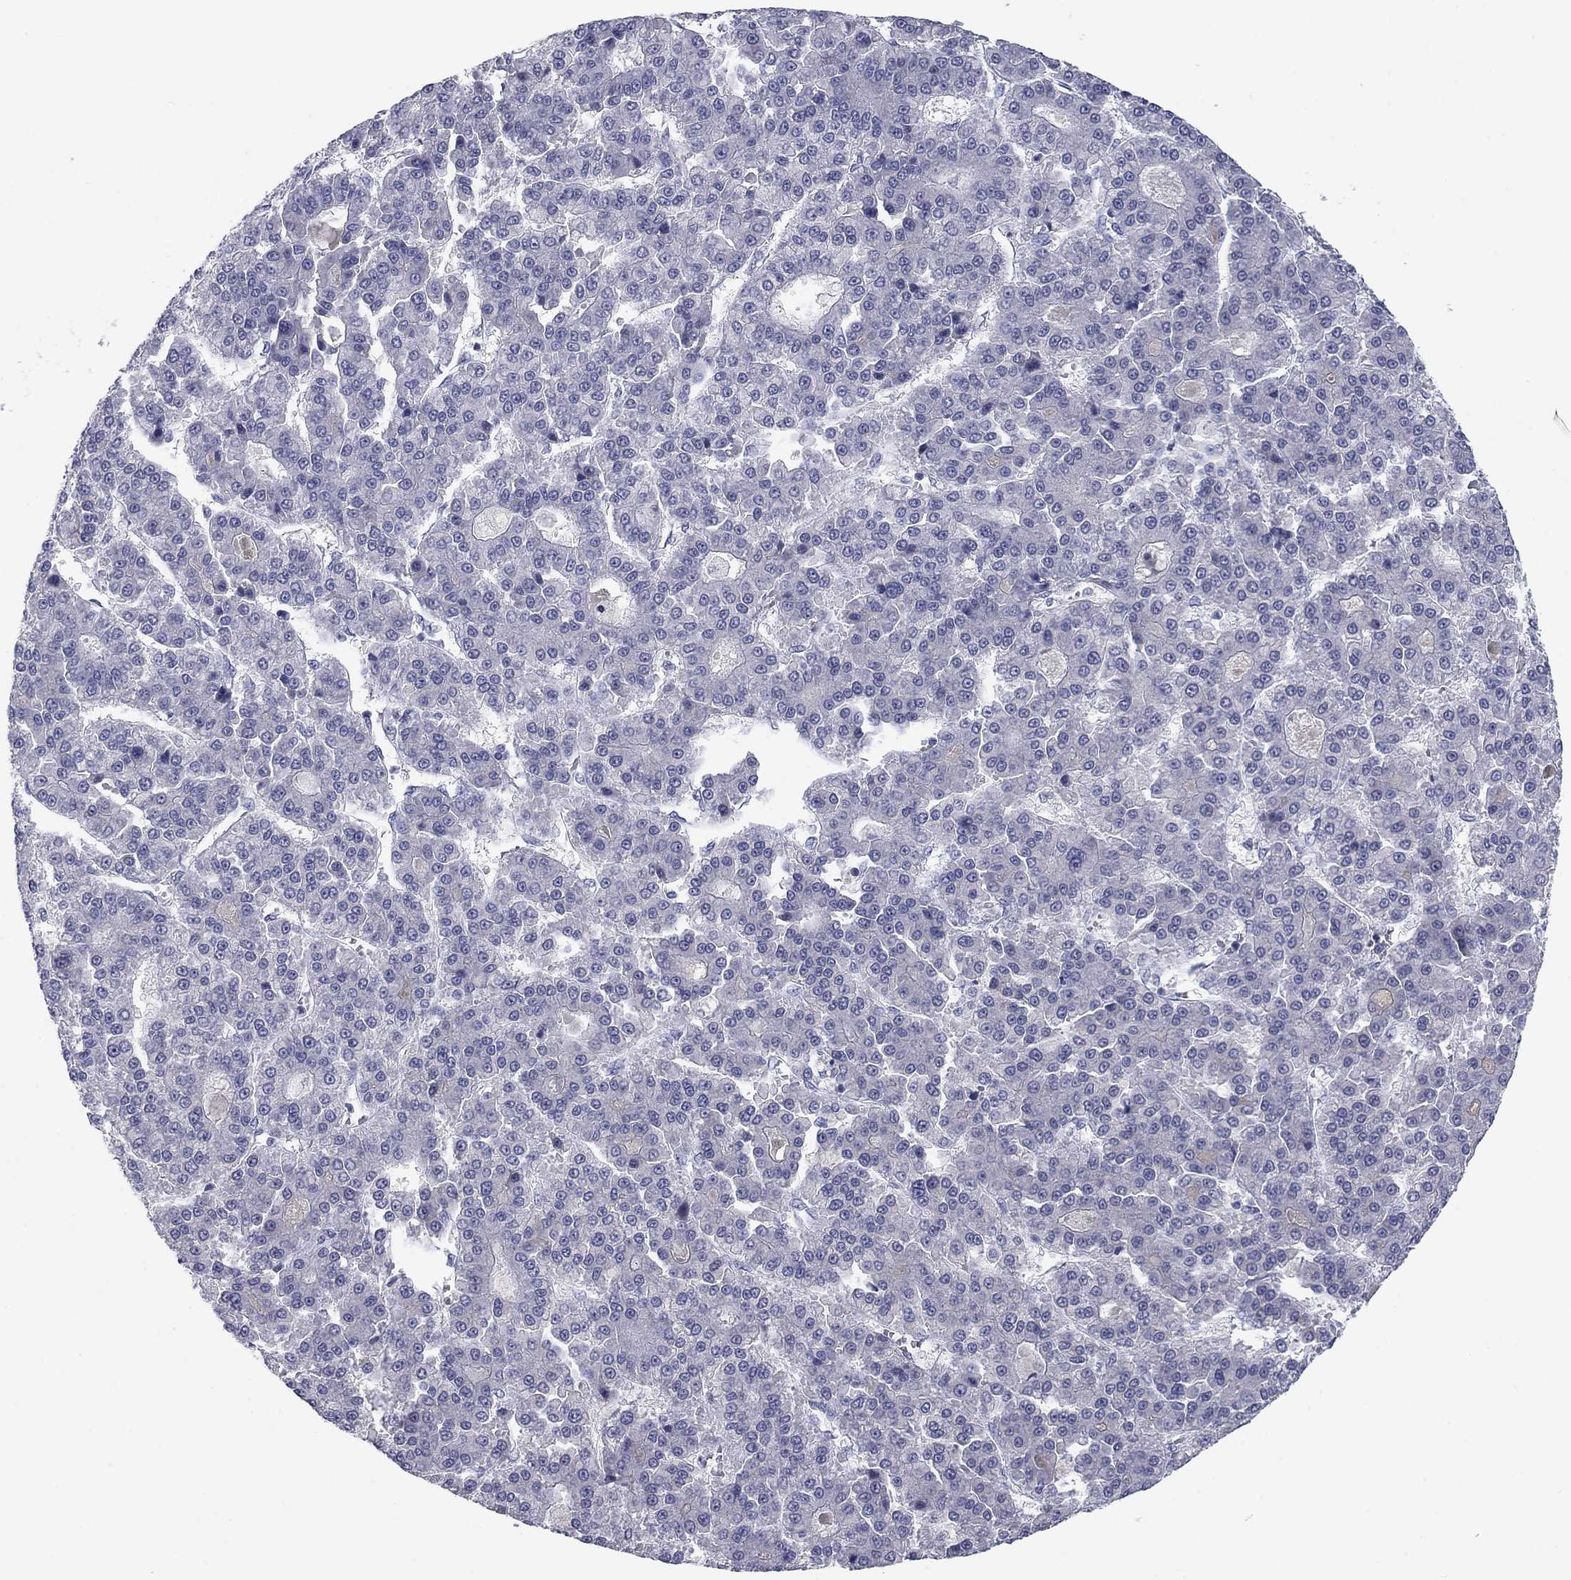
{"staining": {"intensity": "negative", "quantity": "none", "location": "none"}, "tissue": "liver cancer", "cell_type": "Tumor cells", "image_type": "cancer", "snomed": [{"axis": "morphology", "description": "Carcinoma, Hepatocellular, NOS"}, {"axis": "topography", "description": "Liver"}], "caption": "Hepatocellular carcinoma (liver) stained for a protein using IHC shows no staining tumor cells.", "gene": "CALB1", "patient": {"sex": "male", "age": 70}}